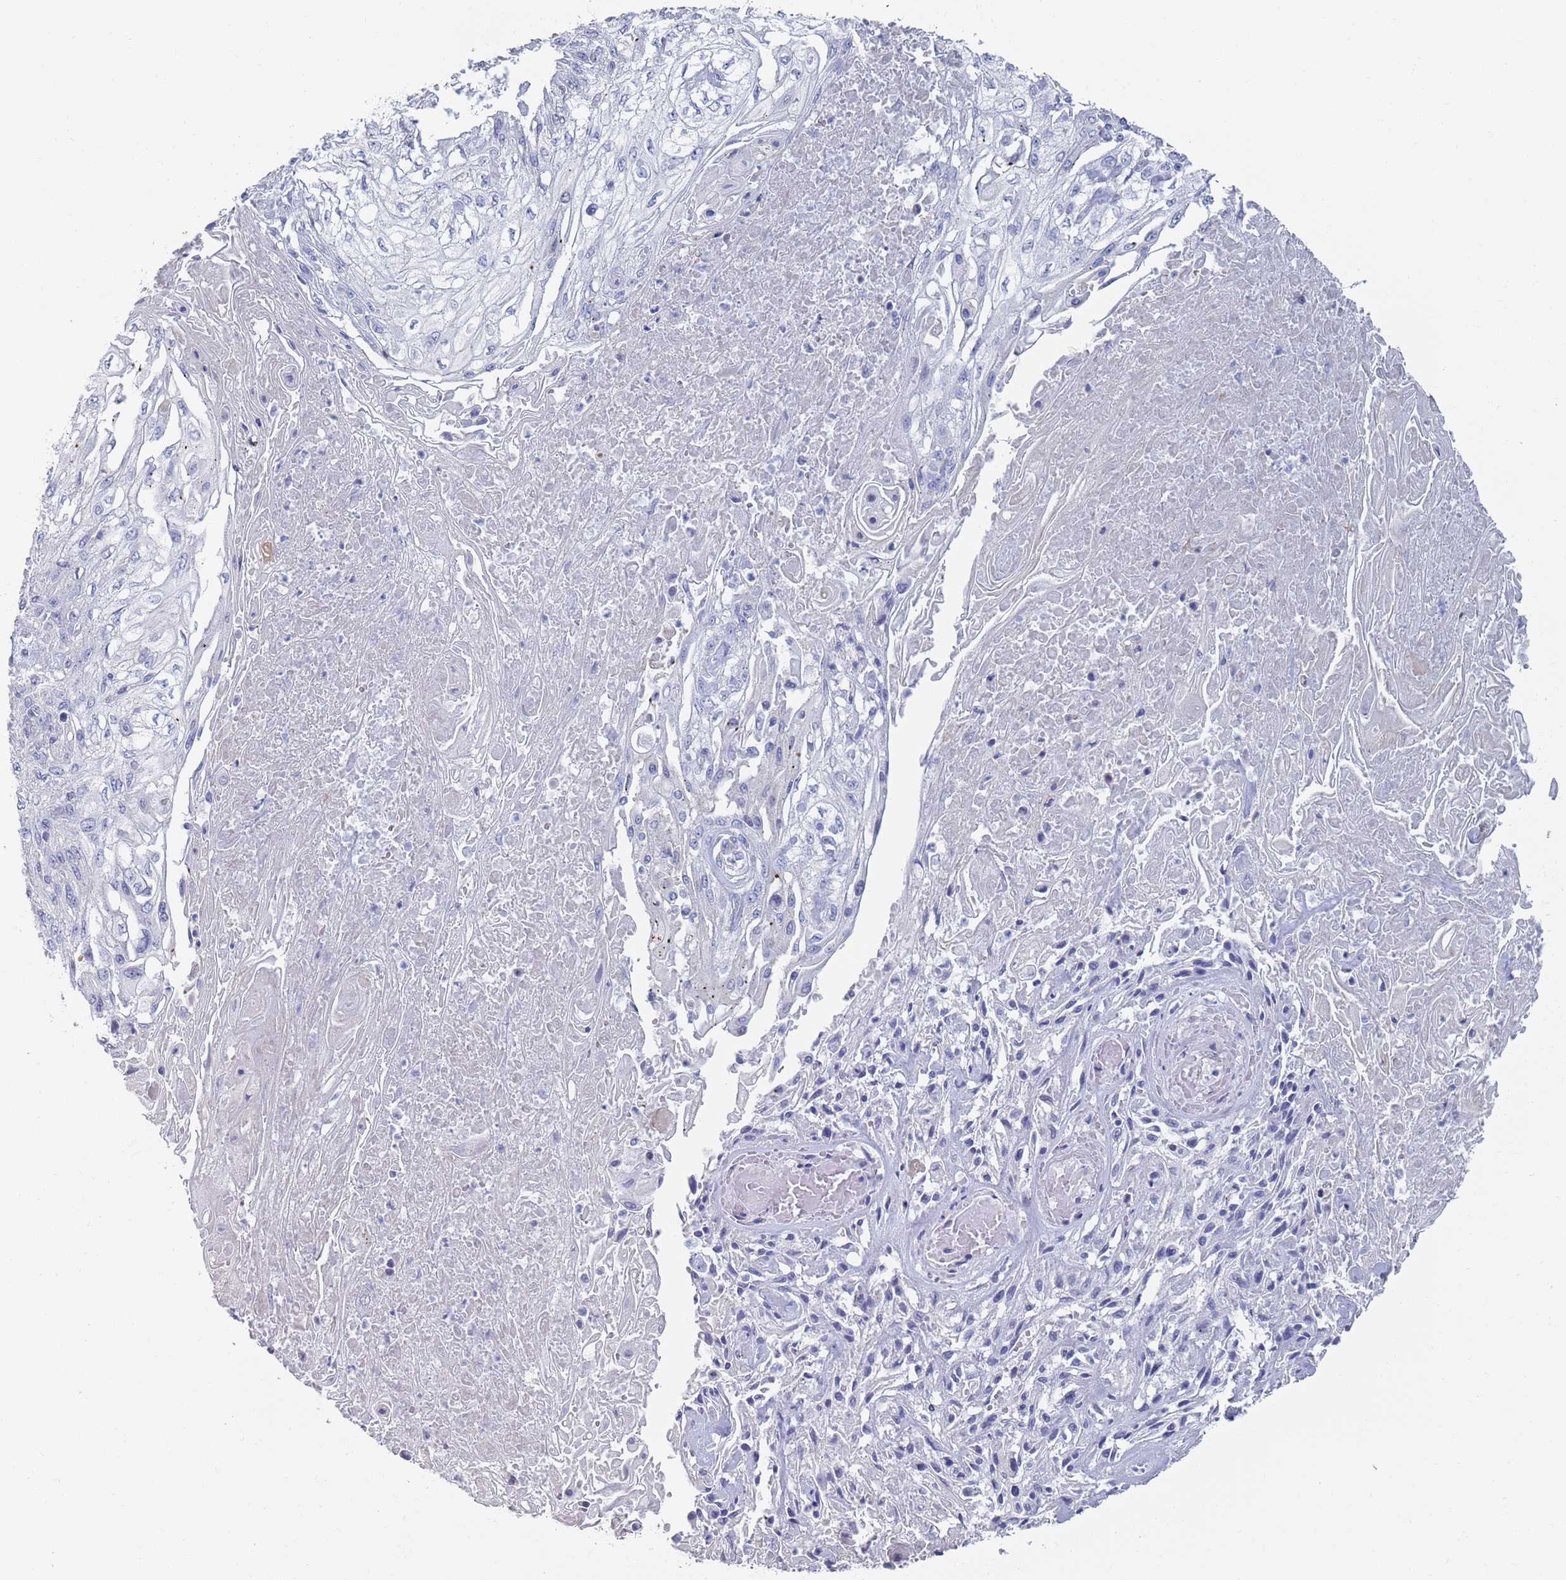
{"staining": {"intensity": "negative", "quantity": "none", "location": "none"}, "tissue": "skin cancer", "cell_type": "Tumor cells", "image_type": "cancer", "snomed": [{"axis": "morphology", "description": "Squamous cell carcinoma, NOS"}, {"axis": "morphology", "description": "Squamous cell carcinoma, metastatic, NOS"}, {"axis": "topography", "description": "Skin"}, {"axis": "topography", "description": "Lymph node"}], "caption": "An image of skin cancer stained for a protein shows no brown staining in tumor cells. Nuclei are stained in blue.", "gene": "MAT1A", "patient": {"sex": "male", "age": 75}}